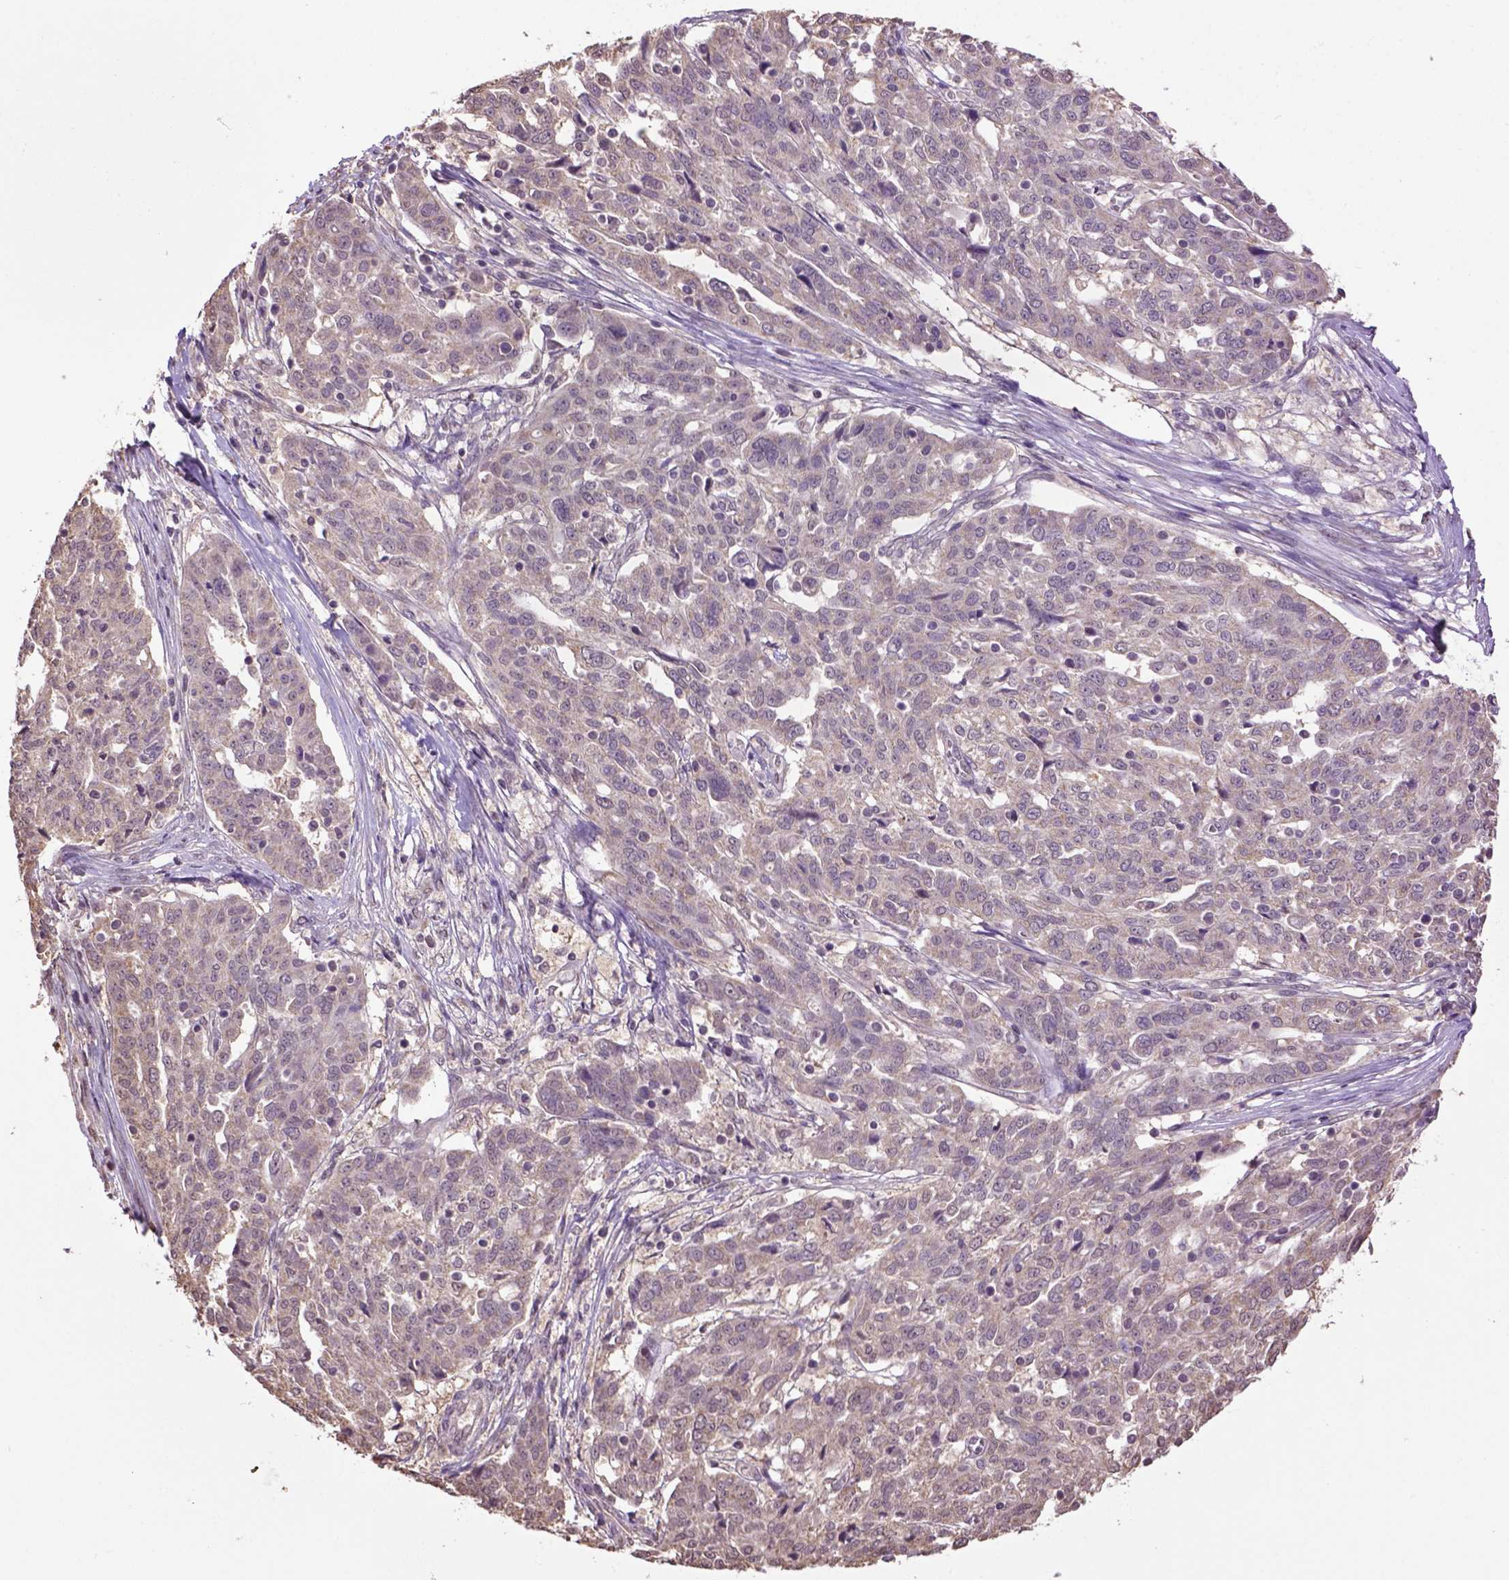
{"staining": {"intensity": "weak", "quantity": "<25%", "location": "cytoplasmic/membranous"}, "tissue": "ovarian cancer", "cell_type": "Tumor cells", "image_type": "cancer", "snomed": [{"axis": "morphology", "description": "Cystadenocarcinoma, serous, NOS"}, {"axis": "topography", "description": "Ovary"}], "caption": "Immunohistochemistry of serous cystadenocarcinoma (ovarian) exhibits no expression in tumor cells. (DAB (3,3'-diaminobenzidine) IHC with hematoxylin counter stain).", "gene": "WDR17", "patient": {"sex": "female", "age": 67}}